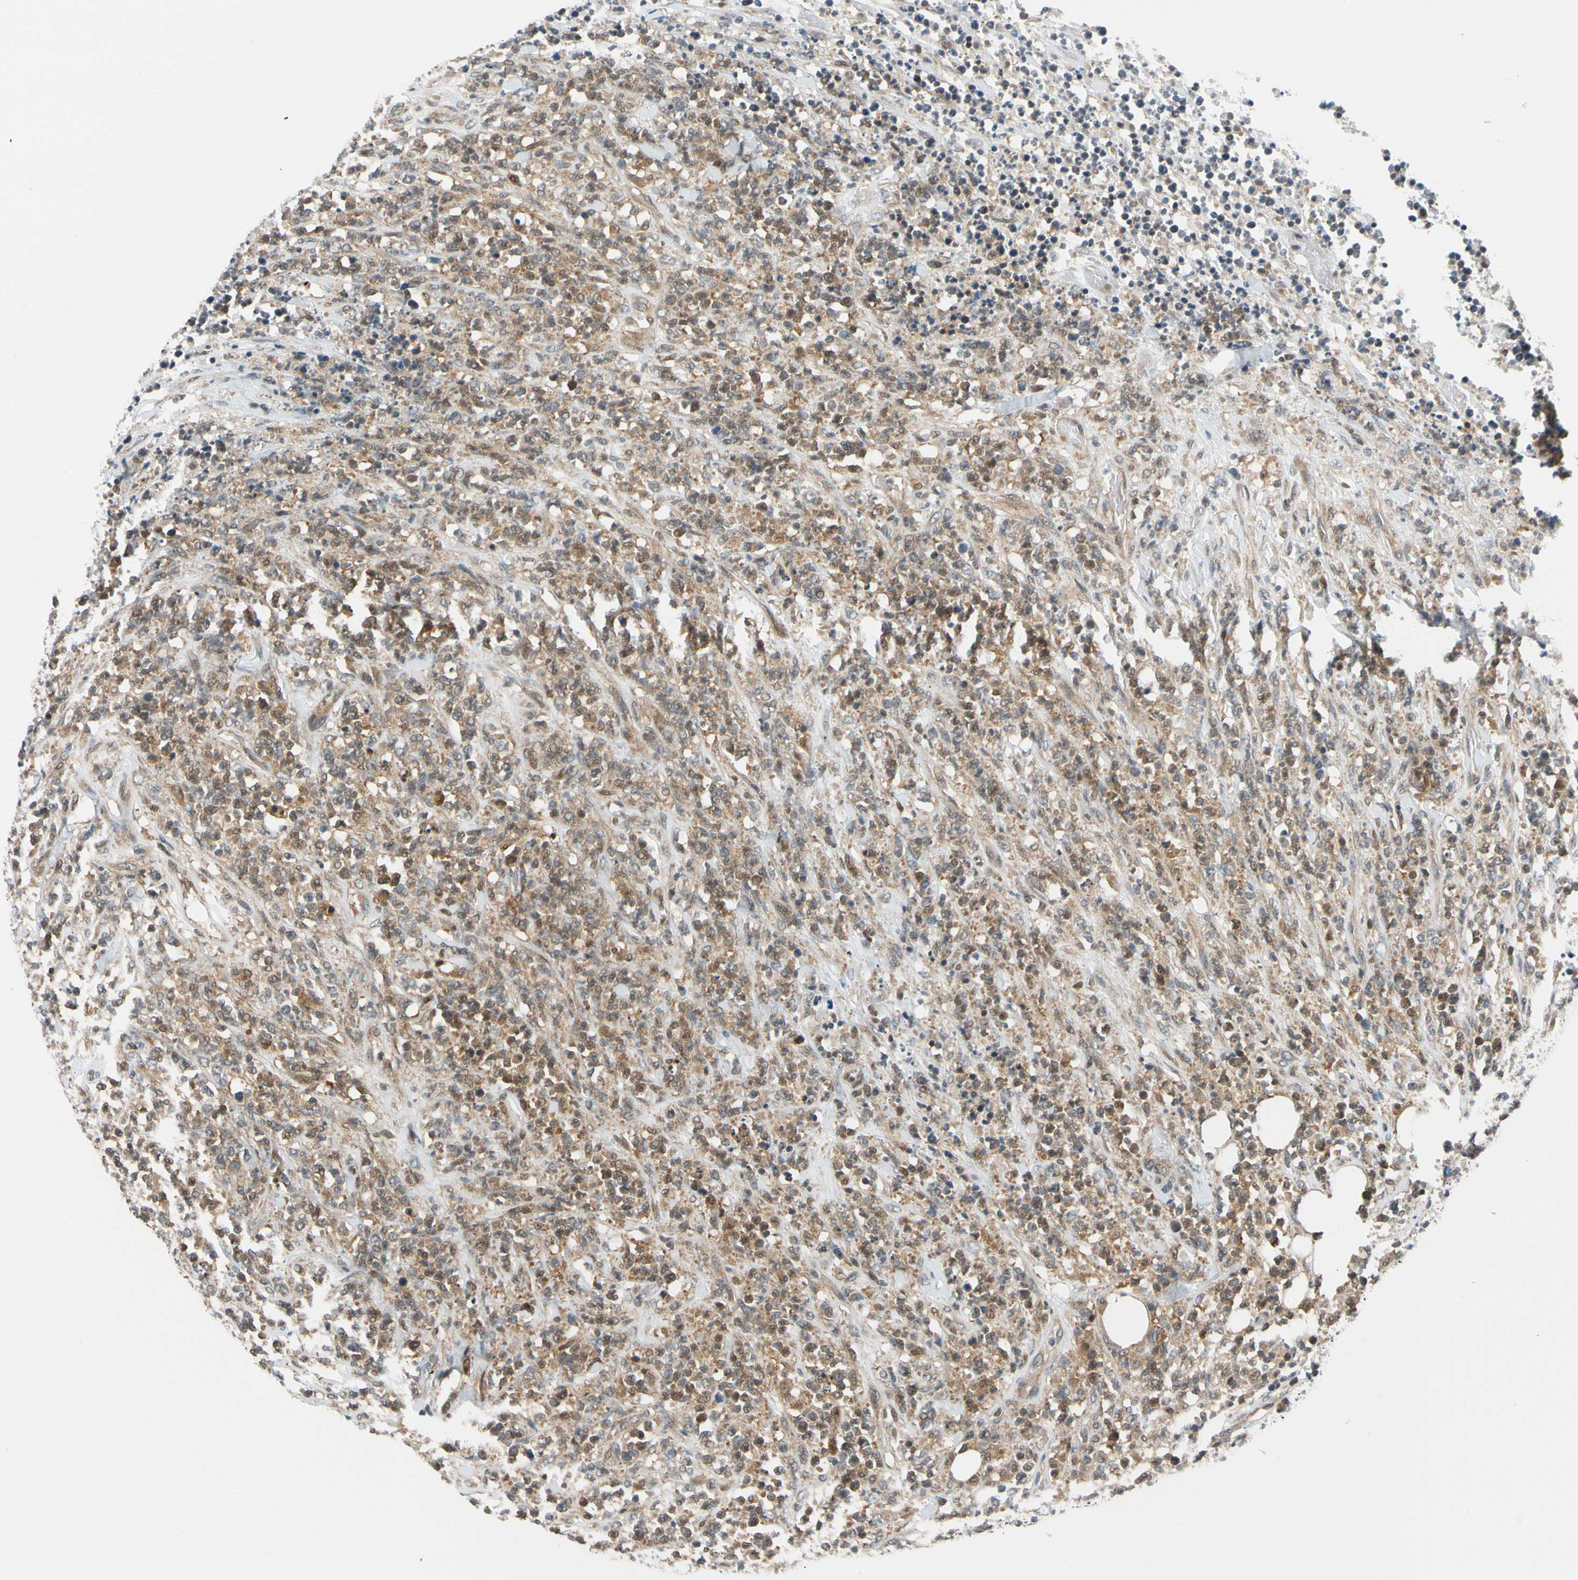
{"staining": {"intensity": "moderate", "quantity": ">75%", "location": "cytoplasmic/membranous"}, "tissue": "lymphoma", "cell_type": "Tumor cells", "image_type": "cancer", "snomed": [{"axis": "morphology", "description": "Malignant lymphoma, non-Hodgkin's type, High grade"}, {"axis": "topography", "description": "Soft tissue"}], "caption": "Lymphoma tissue shows moderate cytoplasmic/membranous positivity in about >75% of tumor cells, visualized by immunohistochemistry. (DAB IHC, brown staining for protein, blue staining for nuclei).", "gene": "MAPK9", "patient": {"sex": "male", "age": 18}}